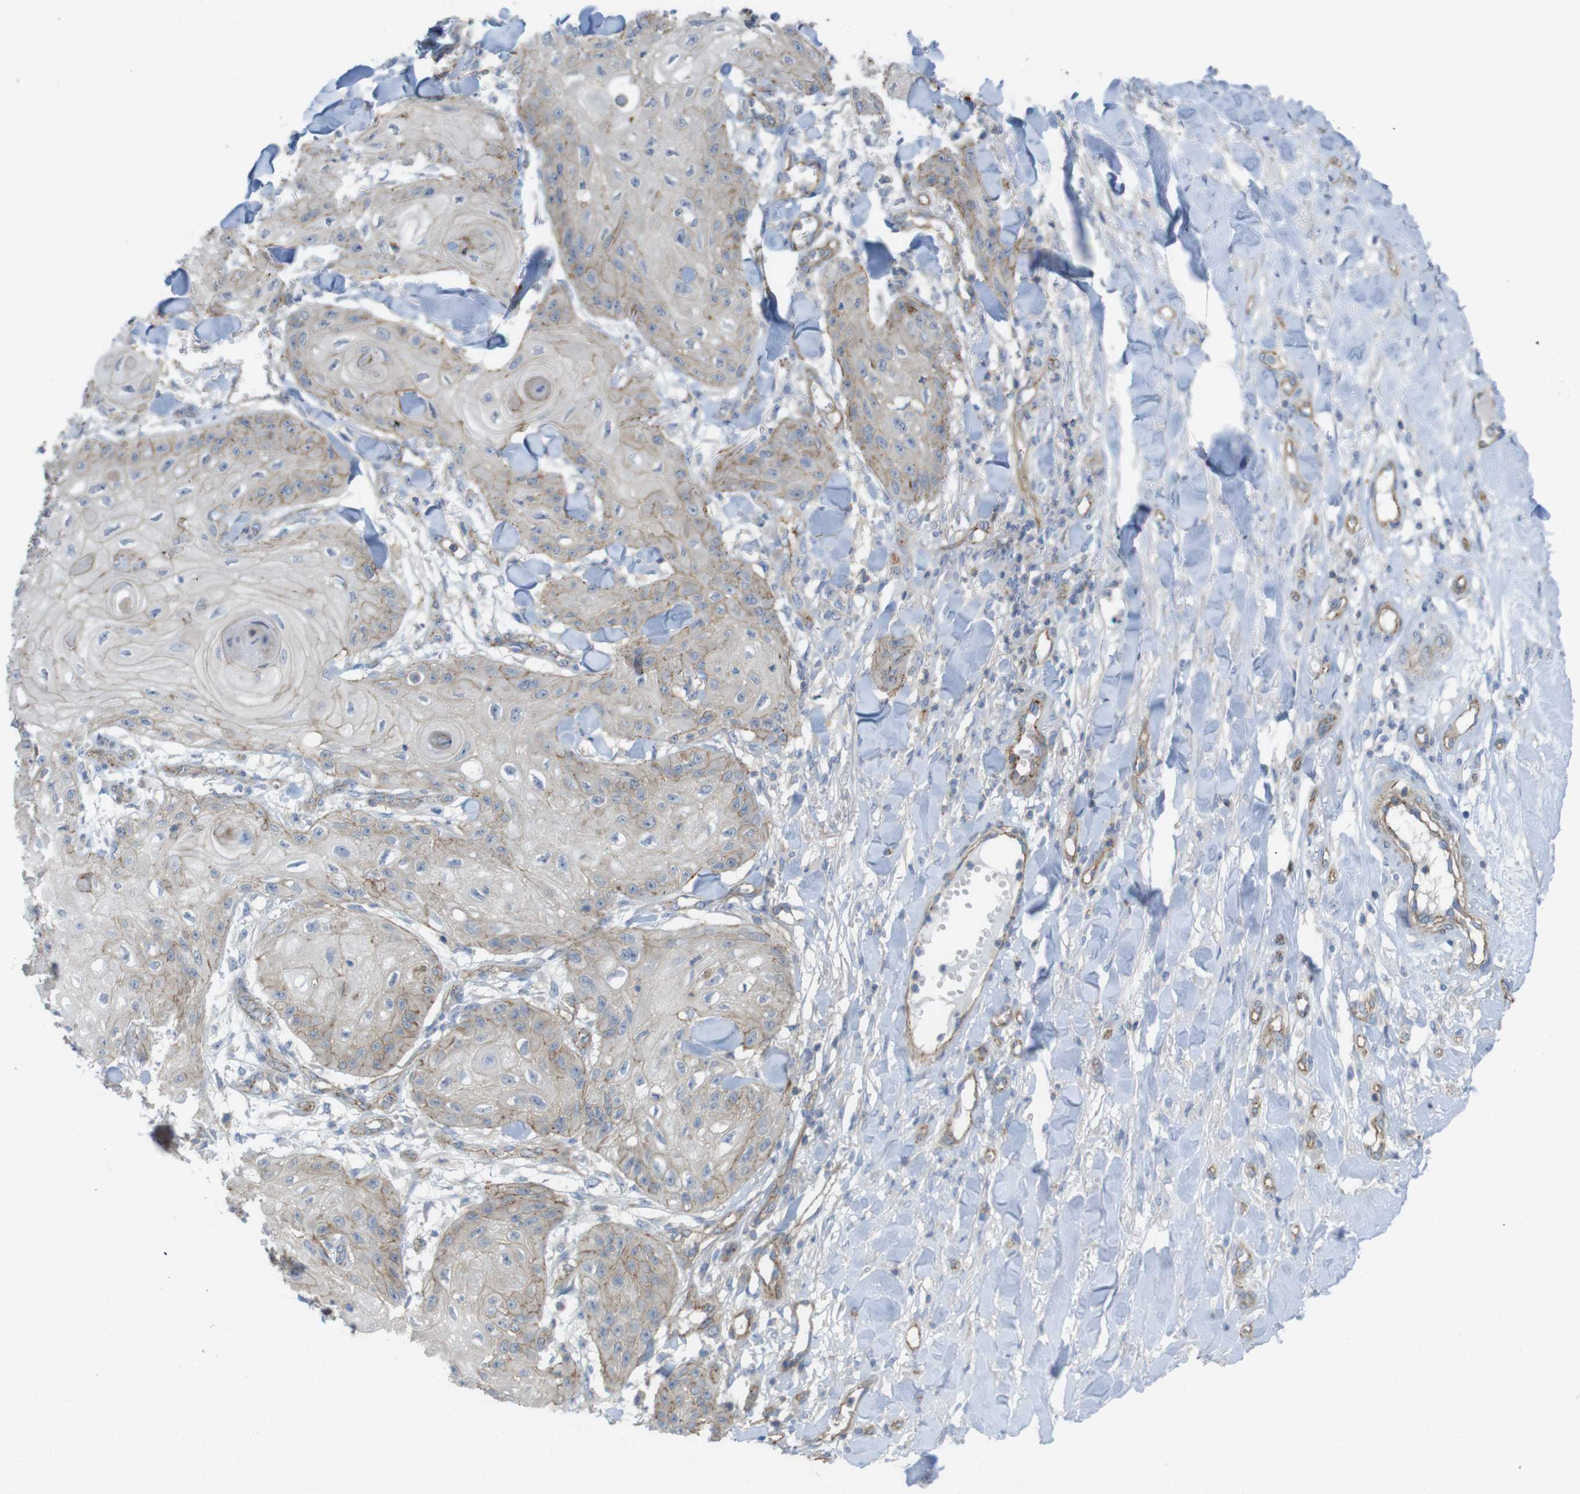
{"staining": {"intensity": "weak", "quantity": "25%-75%", "location": "cytoplasmic/membranous"}, "tissue": "skin cancer", "cell_type": "Tumor cells", "image_type": "cancer", "snomed": [{"axis": "morphology", "description": "Squamous cell carcinoma, NOS"}, {"axis": "topography", "description": "Skin"}], "caption": "A high-resolution photomicrograph shows IHC staining of squamous cell carcinoma (skin), which reveals weak cytoplasmic/membranous positivity in about 25%-75% of tumor cells.", "gene": "PREX2", "patient": {"sex": "male", "age": 74}}